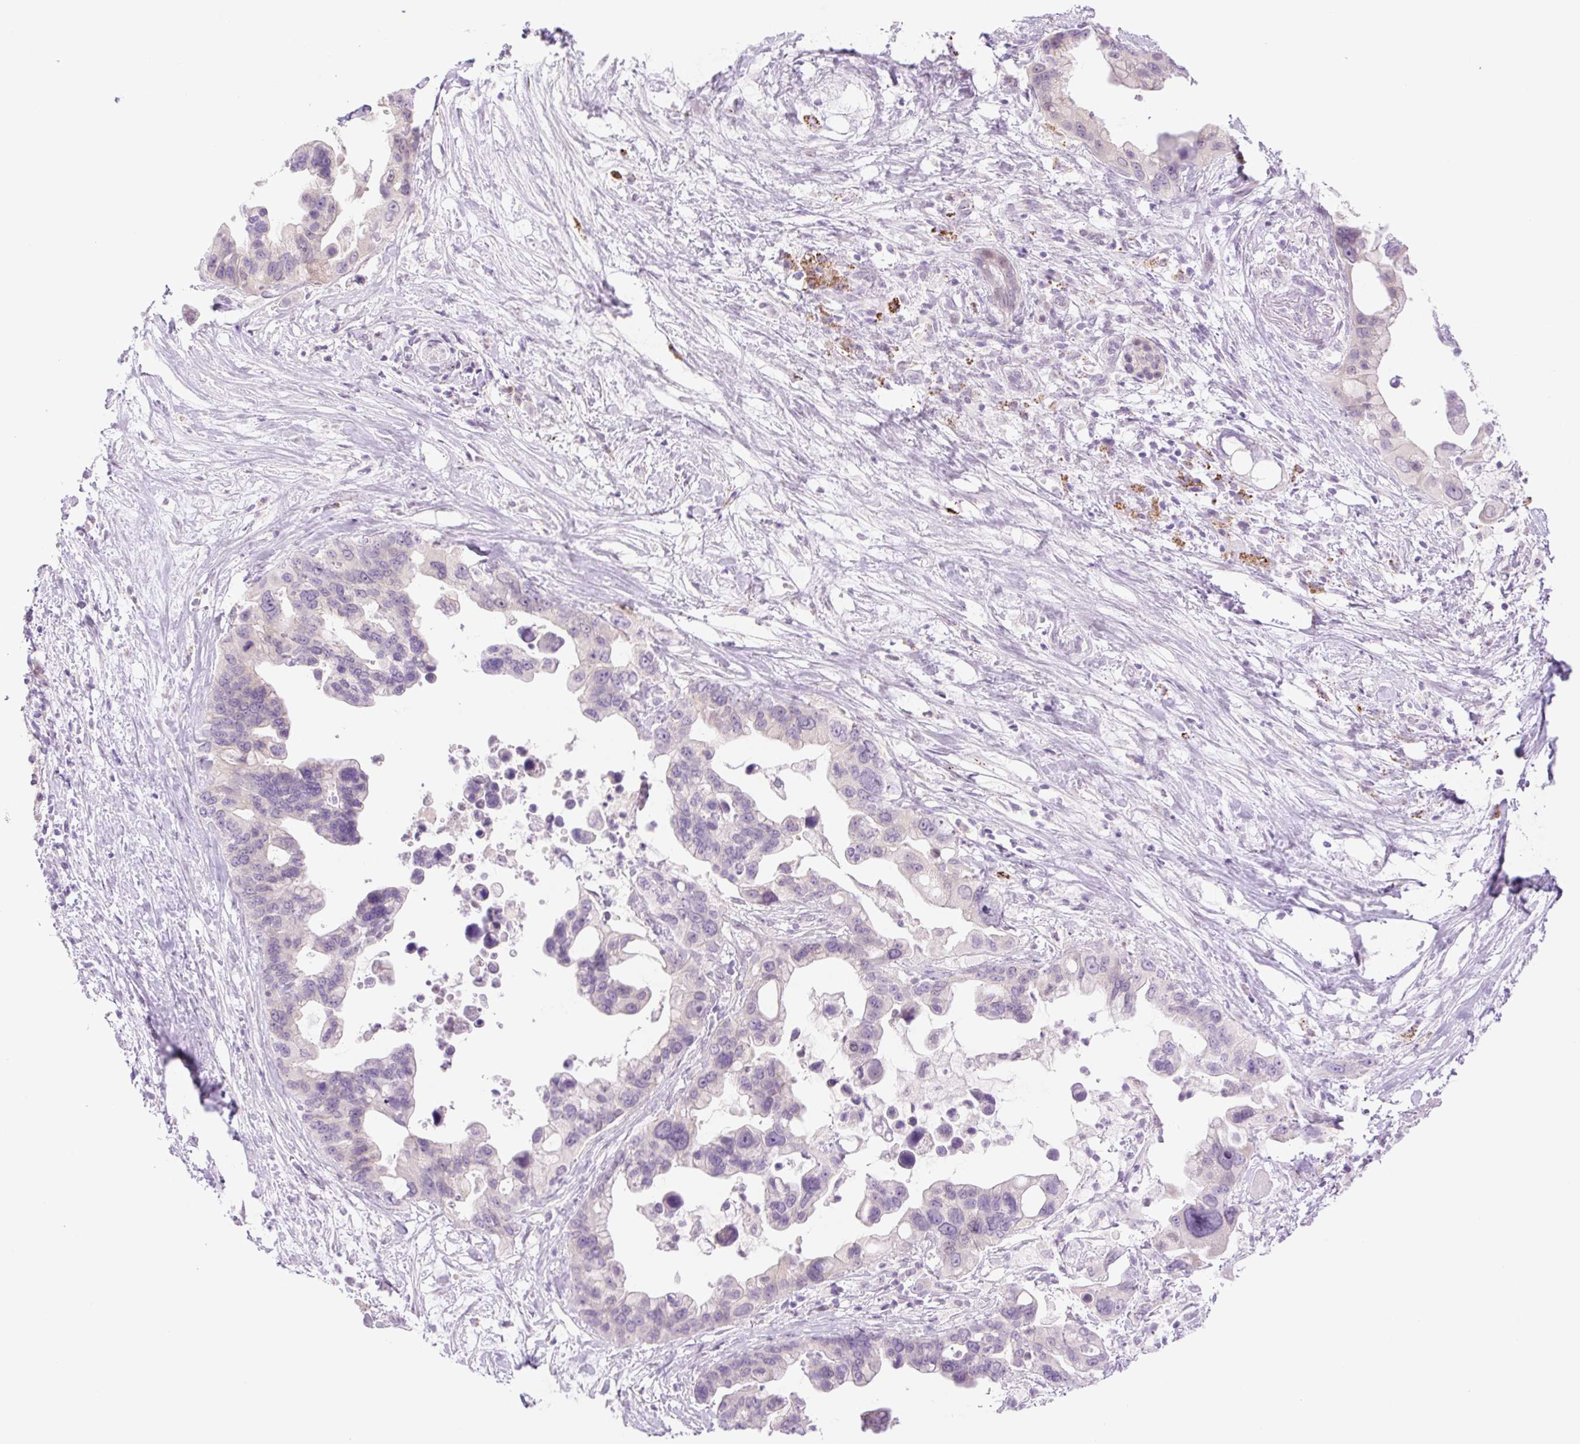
{"staining": {"intensity": "negative", "quantity": "none", "location": "none"}, "tissue": "pancreatic cancer", "cell_type": "Tumor cells", "image_type": "cancer", "snomed": [{"axis": "morphology", "description": "Adenocarcinoma, NOS"}, {"axis": "topography", "description": "Pancreas"}], "caption": "Protein analysis of pancreatic adenocarcinoma exhibits no significant positivity in tumor cells.", "gene": "SPRYD4", "patient": {"sex": "female", "age": 83}}